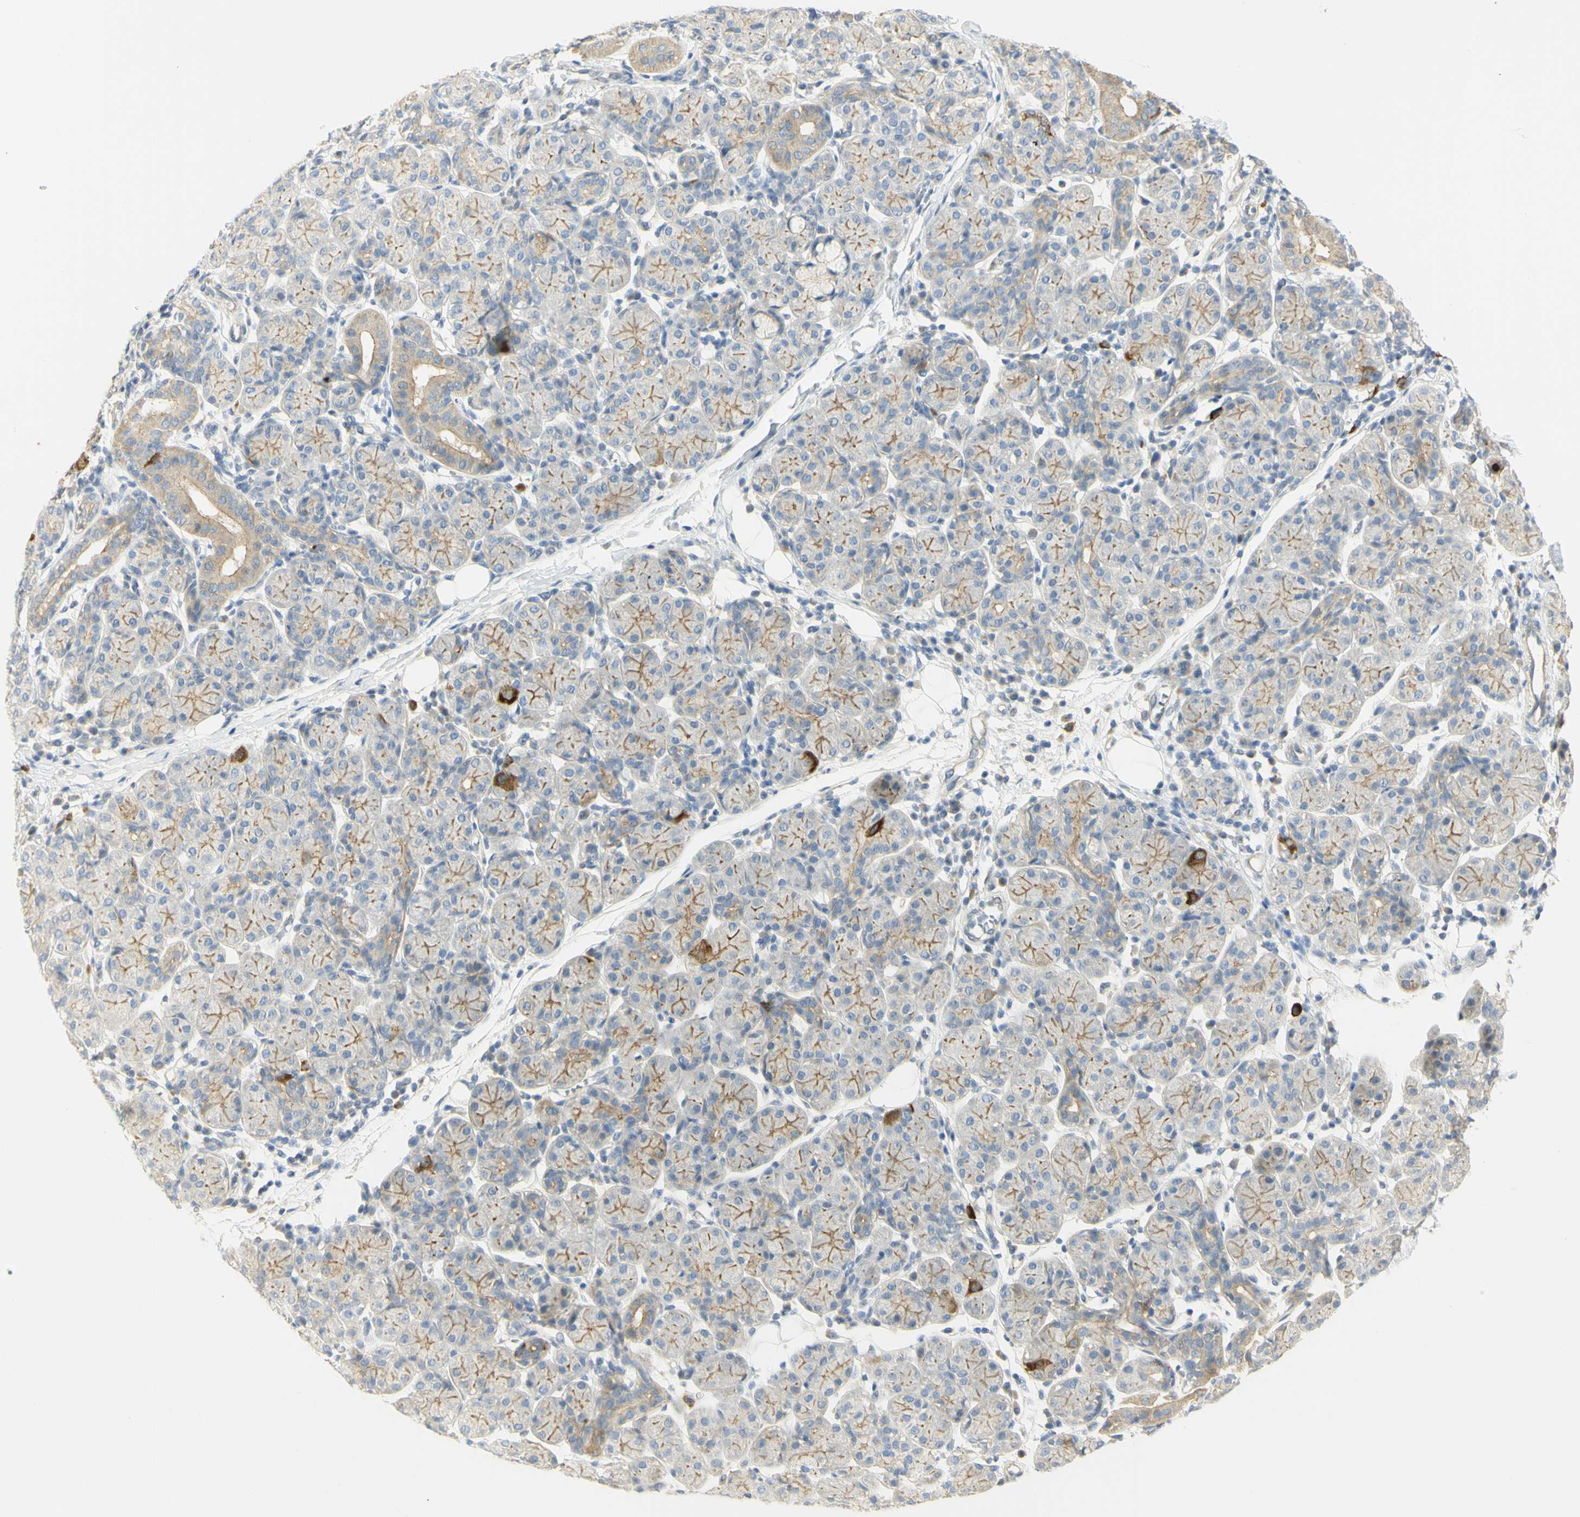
{"staining": {"intensity": "weak", "quantity": "25%-75%", "location": "cytoplasmic/membranous"}, "tissue": "salivary gland", "cell_type": "Glandular cells", "image_type": "normal", "snomed": [{"axis": "morphology", "description": "Normal tissue, NOS"}, {"axis": "morphology", "description": "Inflammation, NOS"}, {"axis": "topography", "description": "Lymph node"}, {"axis": "topography", "description": "Salivary gland"}], "caption": "High-magnification brightfield microscopy of benign salivary gland stained with DAB (3,3'-diaminobenzidine) (brown) and counterstained with hematoxylin (blue). glandular cells exhibit weak cytoplasmic/membranous expression is identified in about25%-75% of cells. Ihc stains the protein in brown and the nuclei are stained blue.", "gene": "KIF11", "patient": {"sex": "male", "age": 3}}